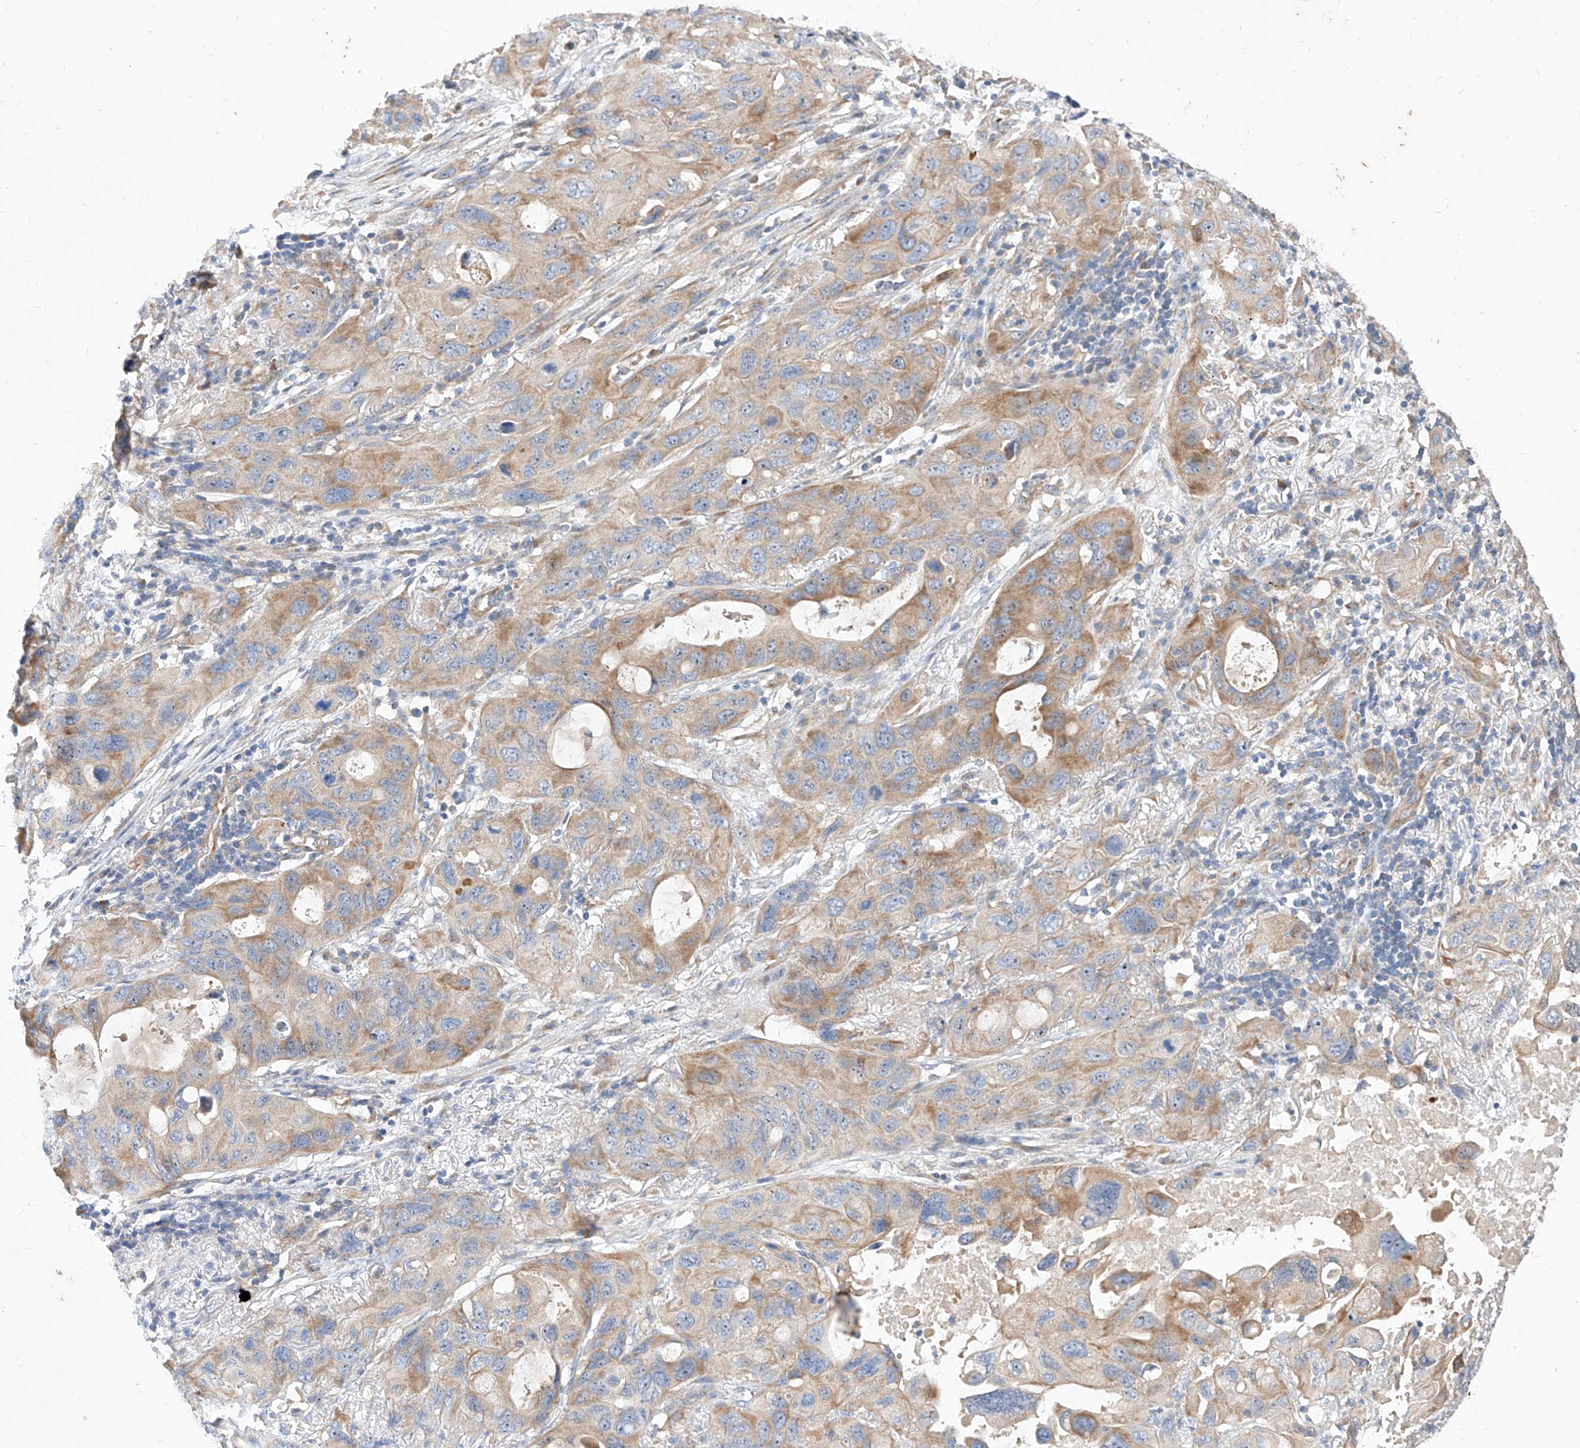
{"staining": {"intensity": "moderate", "quantity": "25%-75%", "location": "cytoplasmic/membranous"}, "tissue": "lung cancer", "cell_type": "Tumor cells", "image_type": "cancer", "snomed": [{"axis": "morphology", "description": "Squamous cell carcinoma, NOS"}, {"axis": "topography", "description": "Lung"}], "caption": "Immunohistochemistry (IHC) photomicrograph of human squamous cell carcinoma (lung) stained for a protein (brown), which shows medium levels of moderate cytoplasmic/membranous staining in about 25%-75% of tumor cells.", "gene": "DIRAS3", "patient": {"sex": "female", "age": 73}}